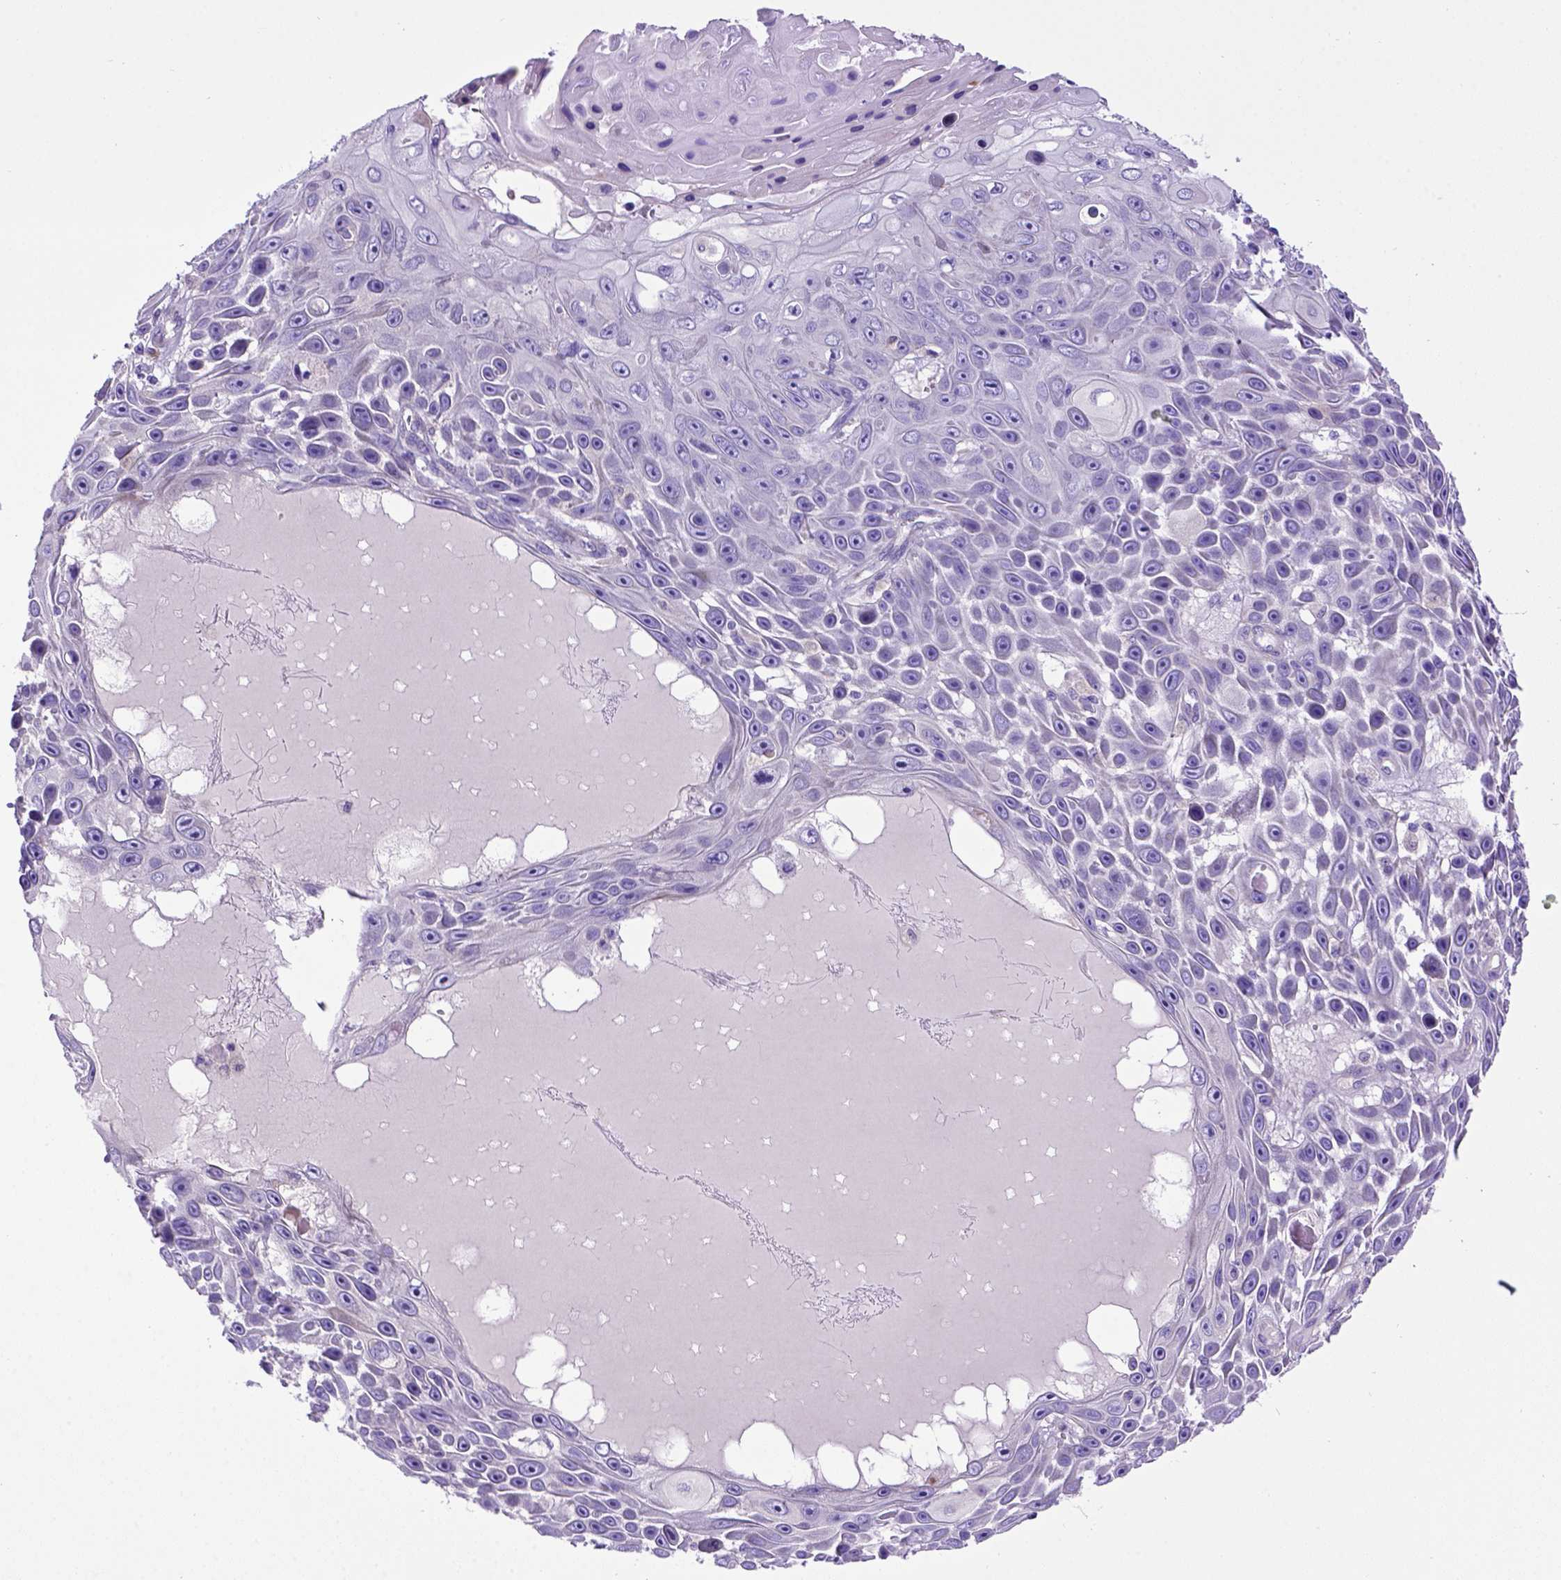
{"staining": {"intensity": "negative", "quantity": "none", "location": "none"}, "tissue": "skin cancer", "cell_type": "Tumor cells", "image_type": "cancer", "snomed": [{"axis": "morphology", "description": "Squamous cell carcinoma, NOS"}, {"axis": "topography", "description": "Skin"}], "caption": "Tumor cells are negative for protein expression in human skin squamous cell carcinoma. (Brightfield microscopy of DAB immunohistochemistry (IHC) at high magnification).", "gene": "ADAM12", "patient": {"sex": "male", "age": 82}}